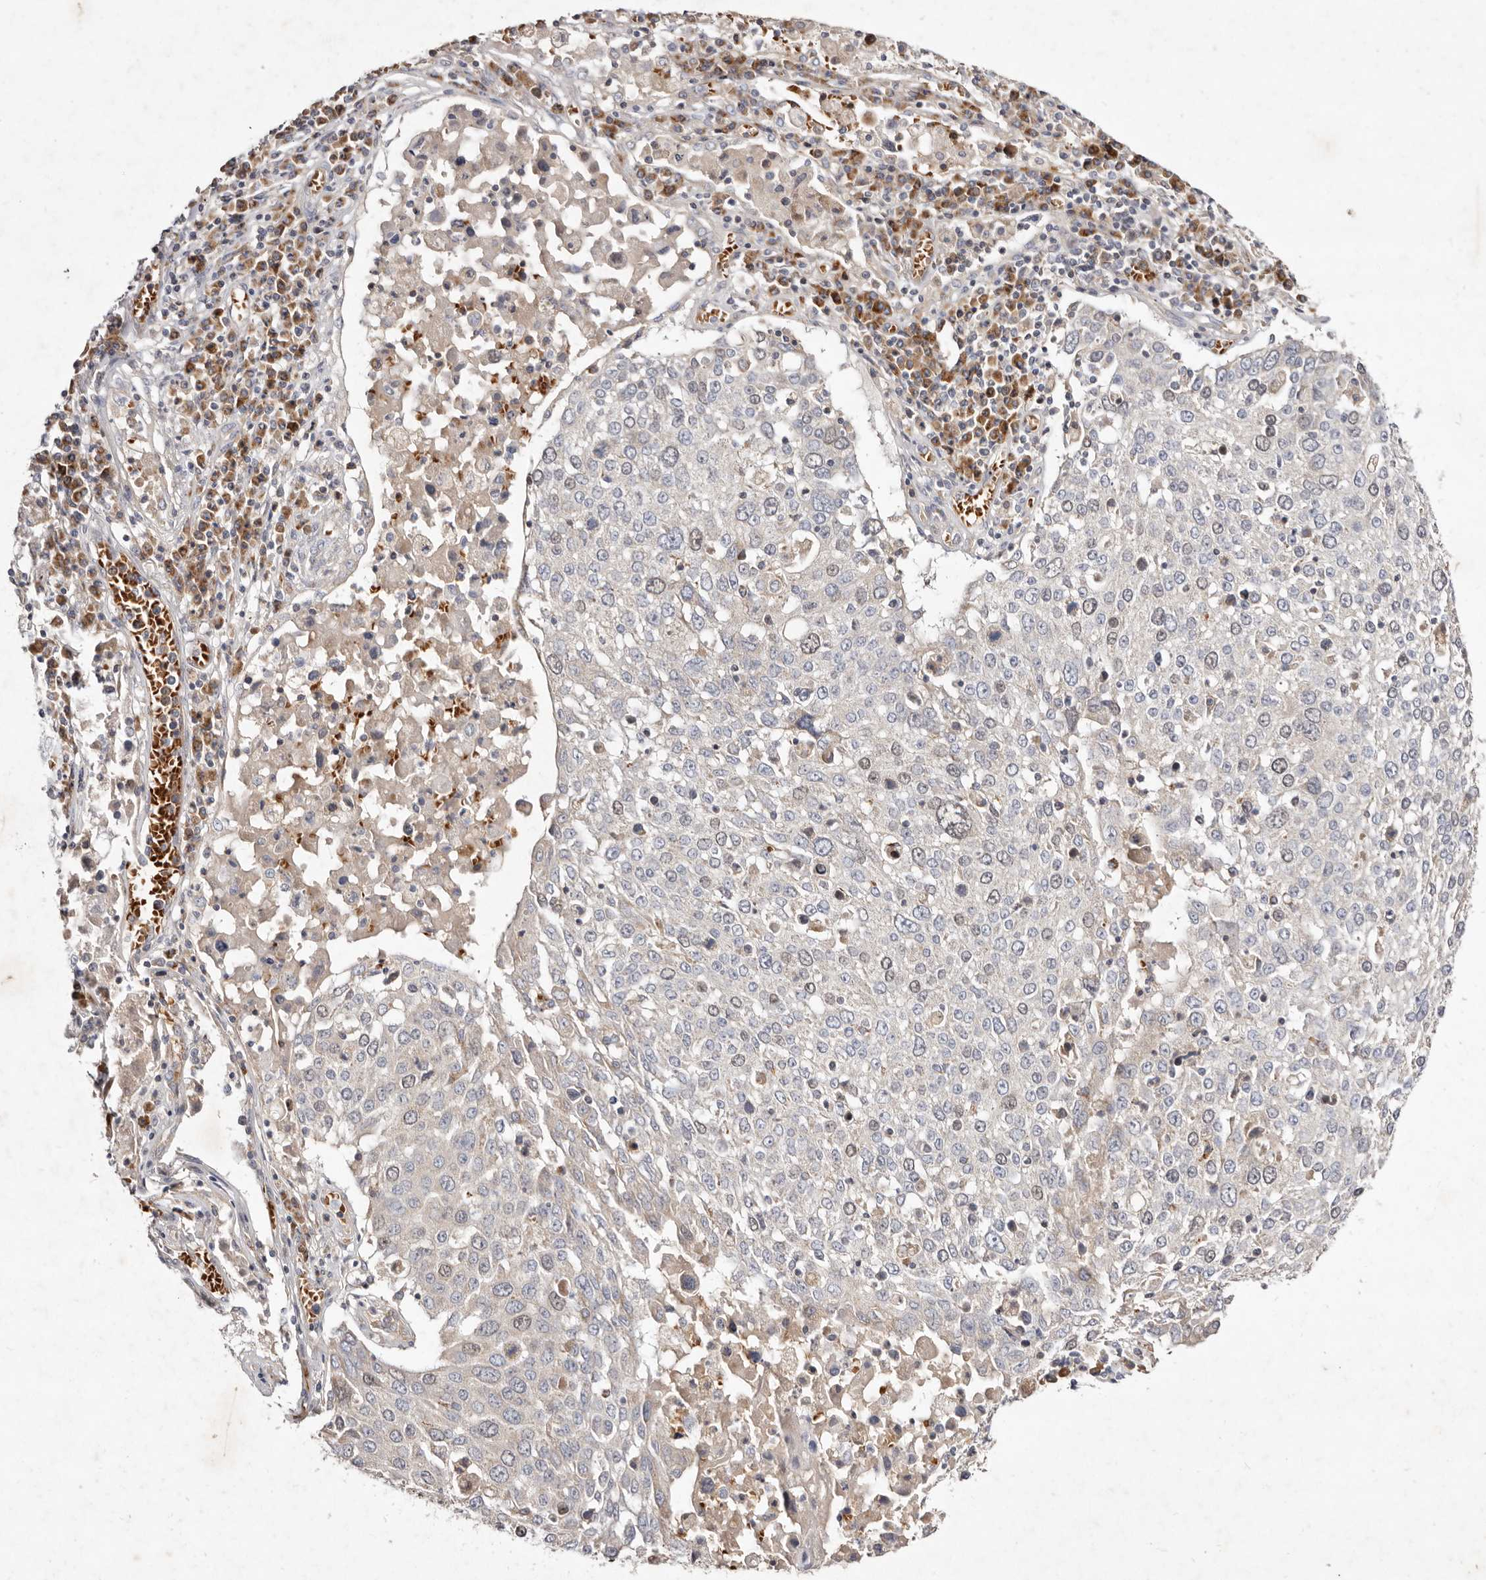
{"staining": {"intensity": "negative", "quantity": "none", "location": "none"}, "tissue": "lung cancer", "cell_type": "Tumor cells", "image_type": "cancer", "snomed": [{"axis": "morphology", "description": "Squamous cell carcinoma, NOS"}, {"axis": "topography", "description": "Lung"}], "caption": "High magnification brightfield microscopy of lung squamous cell carcinoma stained with DAB (3,3'-diaminobenzidine) (brown) and counterstained with hematoxylin (blue): tumor cells show no significant staining. Nuclei are stained in blue.", "gene": "SLC25A20", "patient": {"sex": "male", "age": 65}}